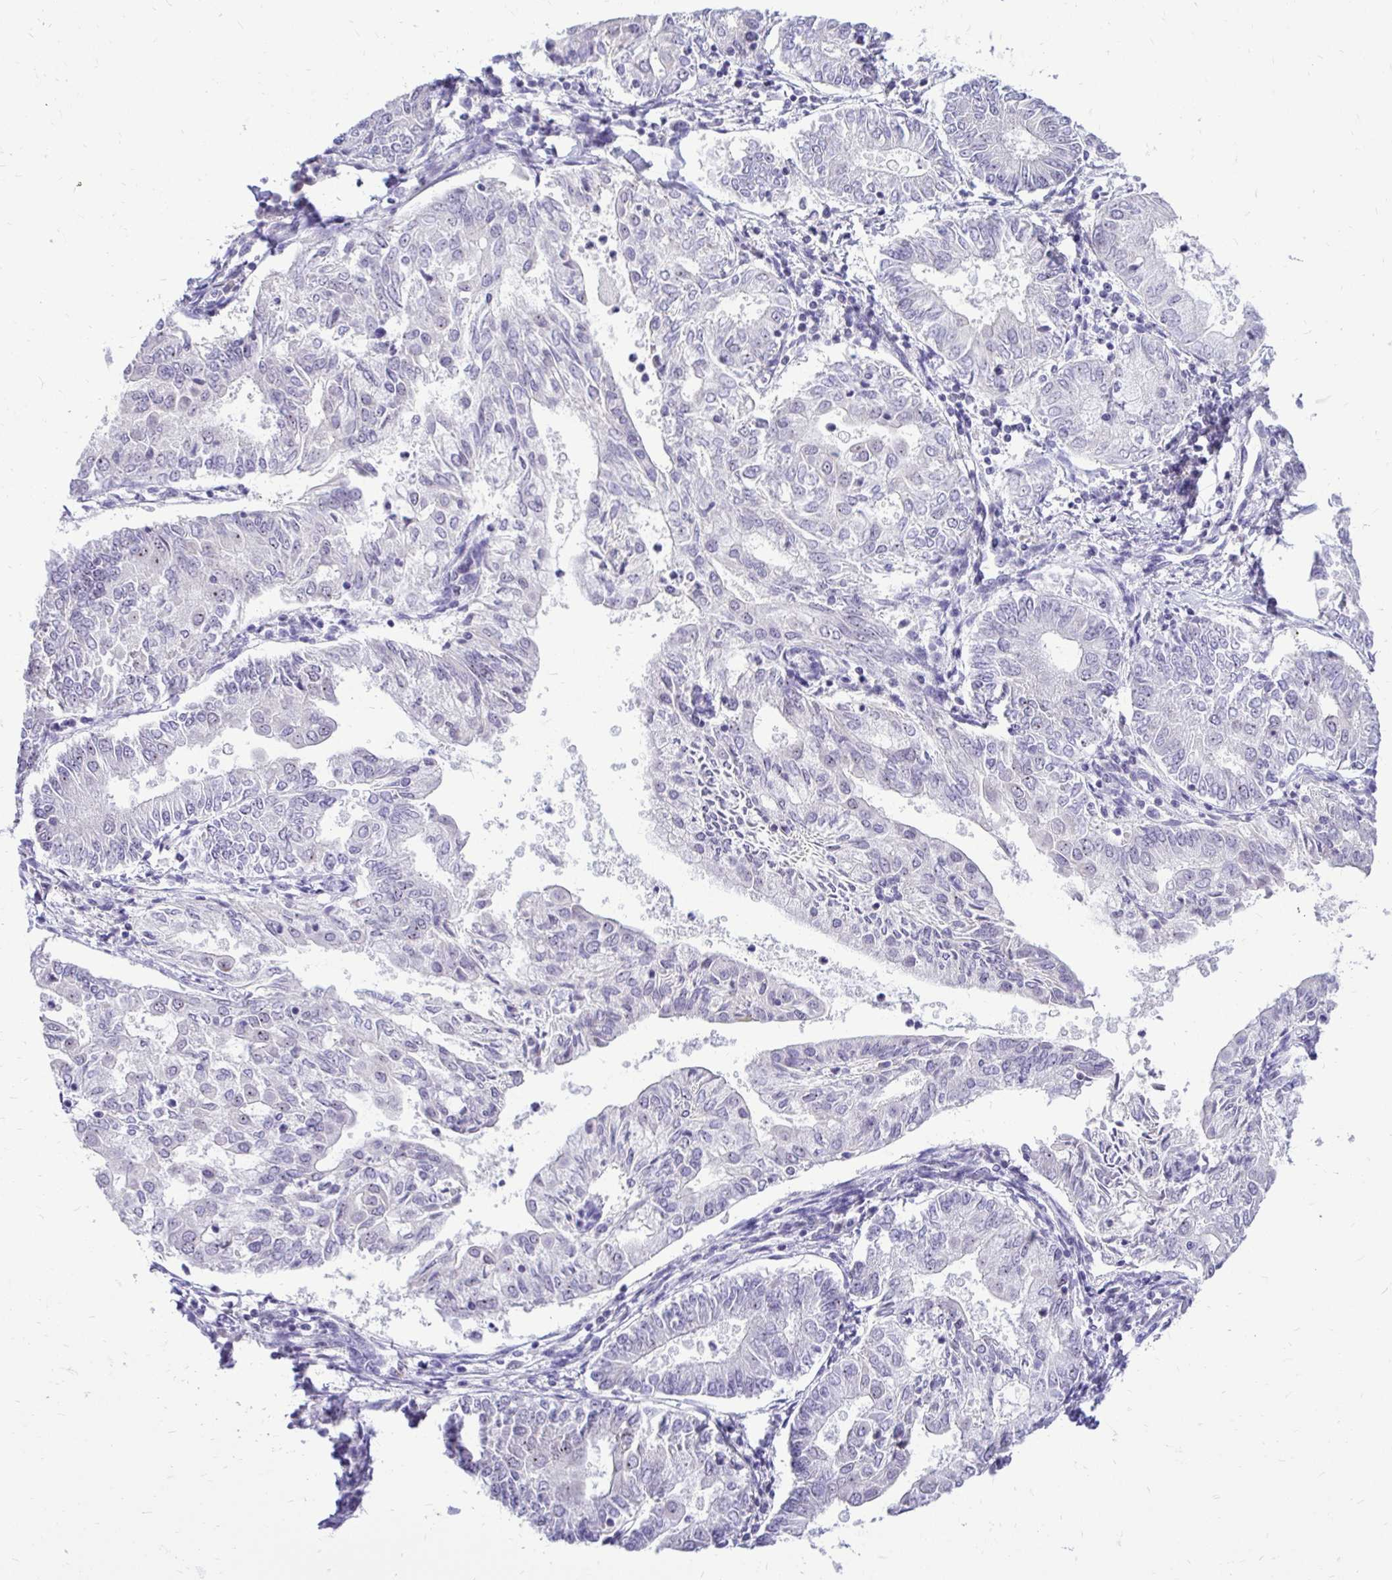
{"staining": {"intensity": "negative", "quantity": "none", "location": "none"}, "tissue": "endometrial cancer", "cell_type": "Tumor cells", "image_type": "cancer", "snomed": [{"axis": "morphology", "description": "Adenocarcinoma, NOS"}, {"axis": "topography", "description": "Endometrium"}], "caption": "There is no significant expression in tumor cells of endometrial adenocarcinoma.", "gene": "NIFK", "patient": {"sex": "female", "age": 68}}